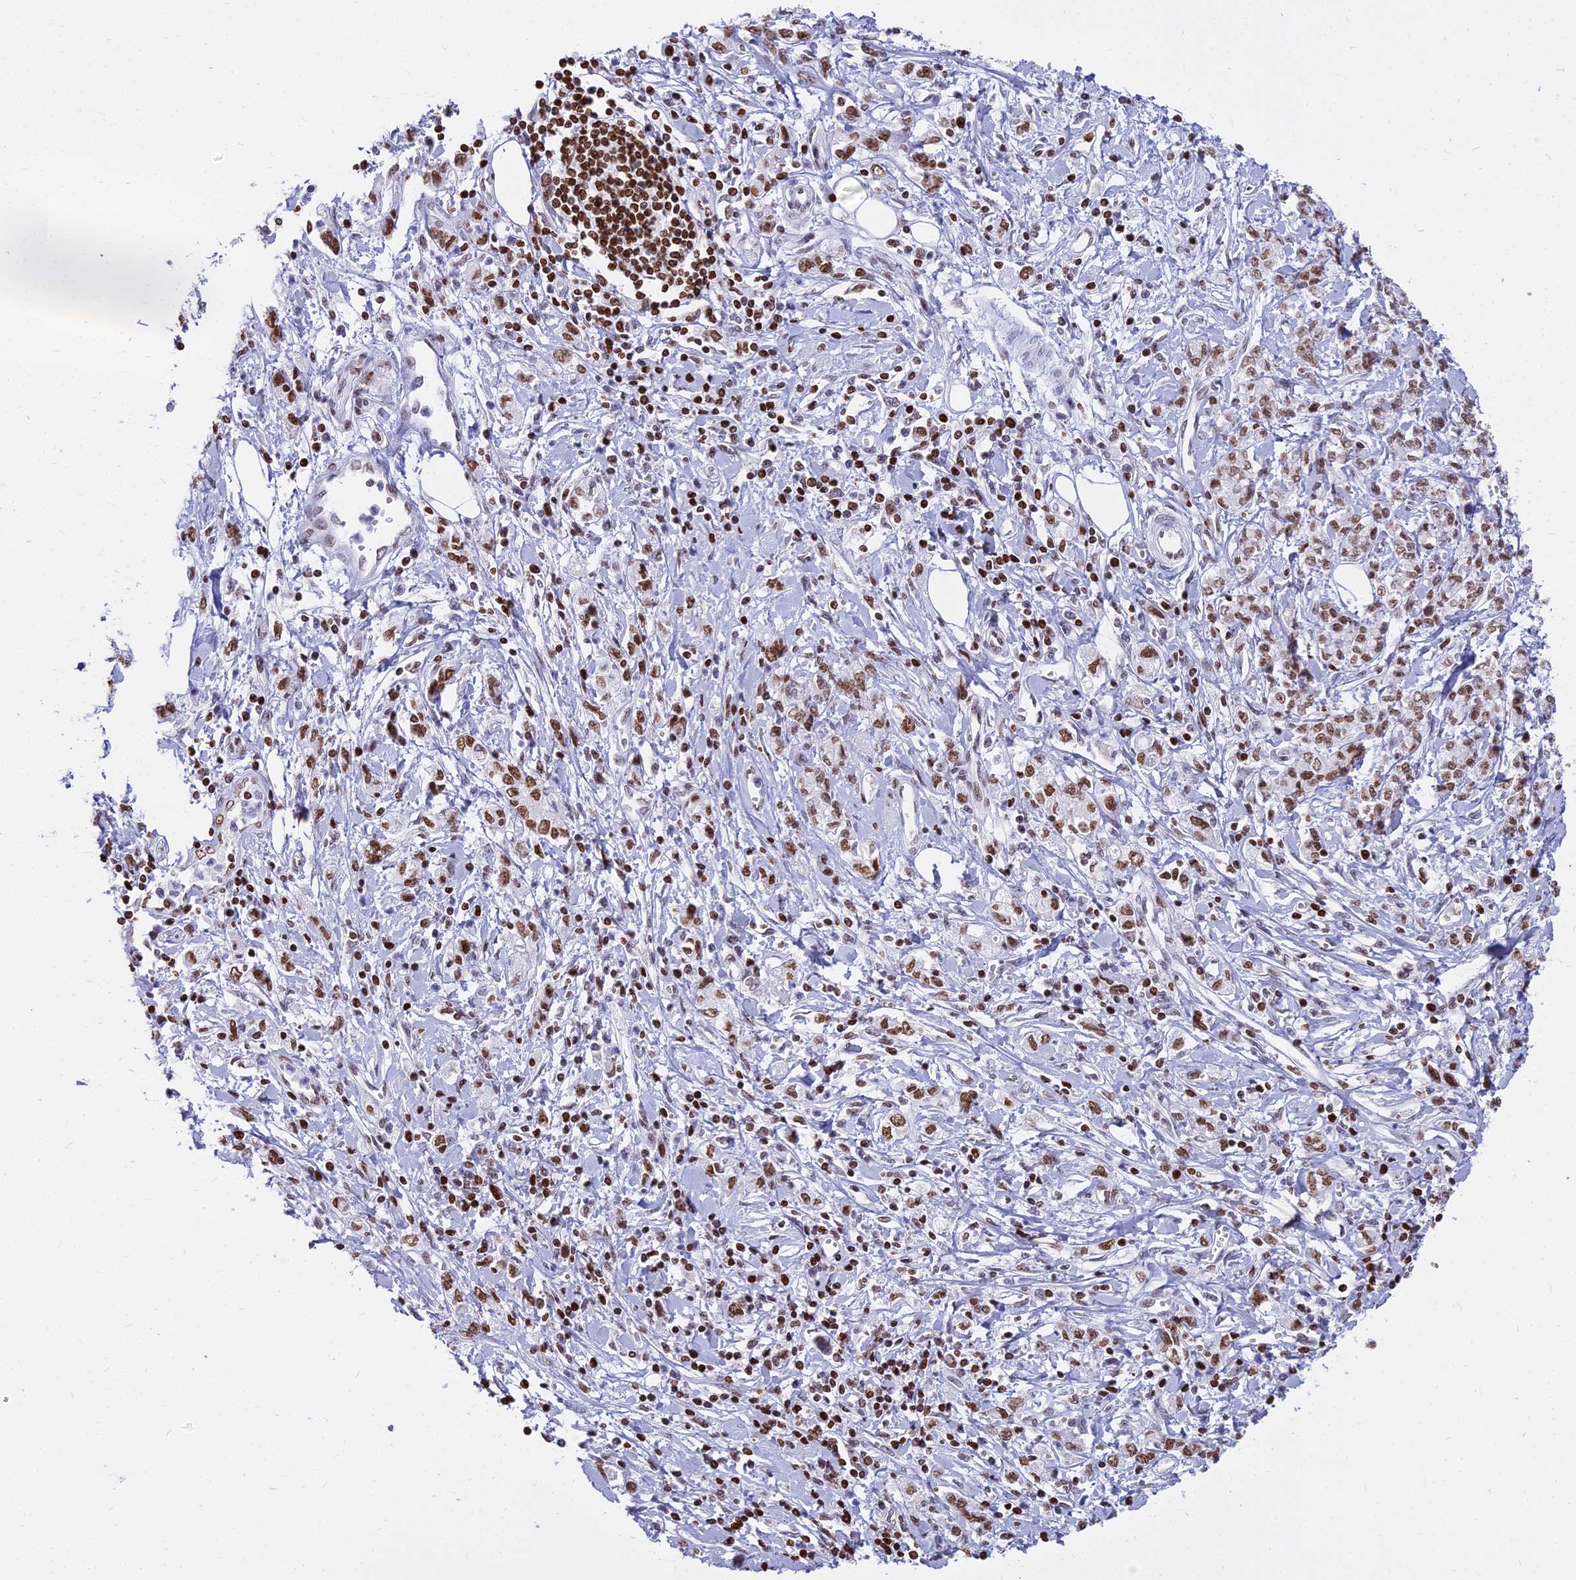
{"staining": {"intensity": "moderate", "quantity": ">75%", "location": "nuclear"}, "tissue": "stomach cancer", "cell_type": "Tumor cells", "image_type": "cancer", "snomed": [{"axis": "morphology", "description": "Adenocarcinoma, NOS"}, {"axis": "topography", "description": "Stomach"}], "caption": "Brown immunohistochemical staining in stomach adenocarcinoma displays moderate nuclear positivity in about >75% of tumor cells. Nuclei are stained in blue.", "gene": "PARP1", "patient": {"sex": "female", "age": 76}}